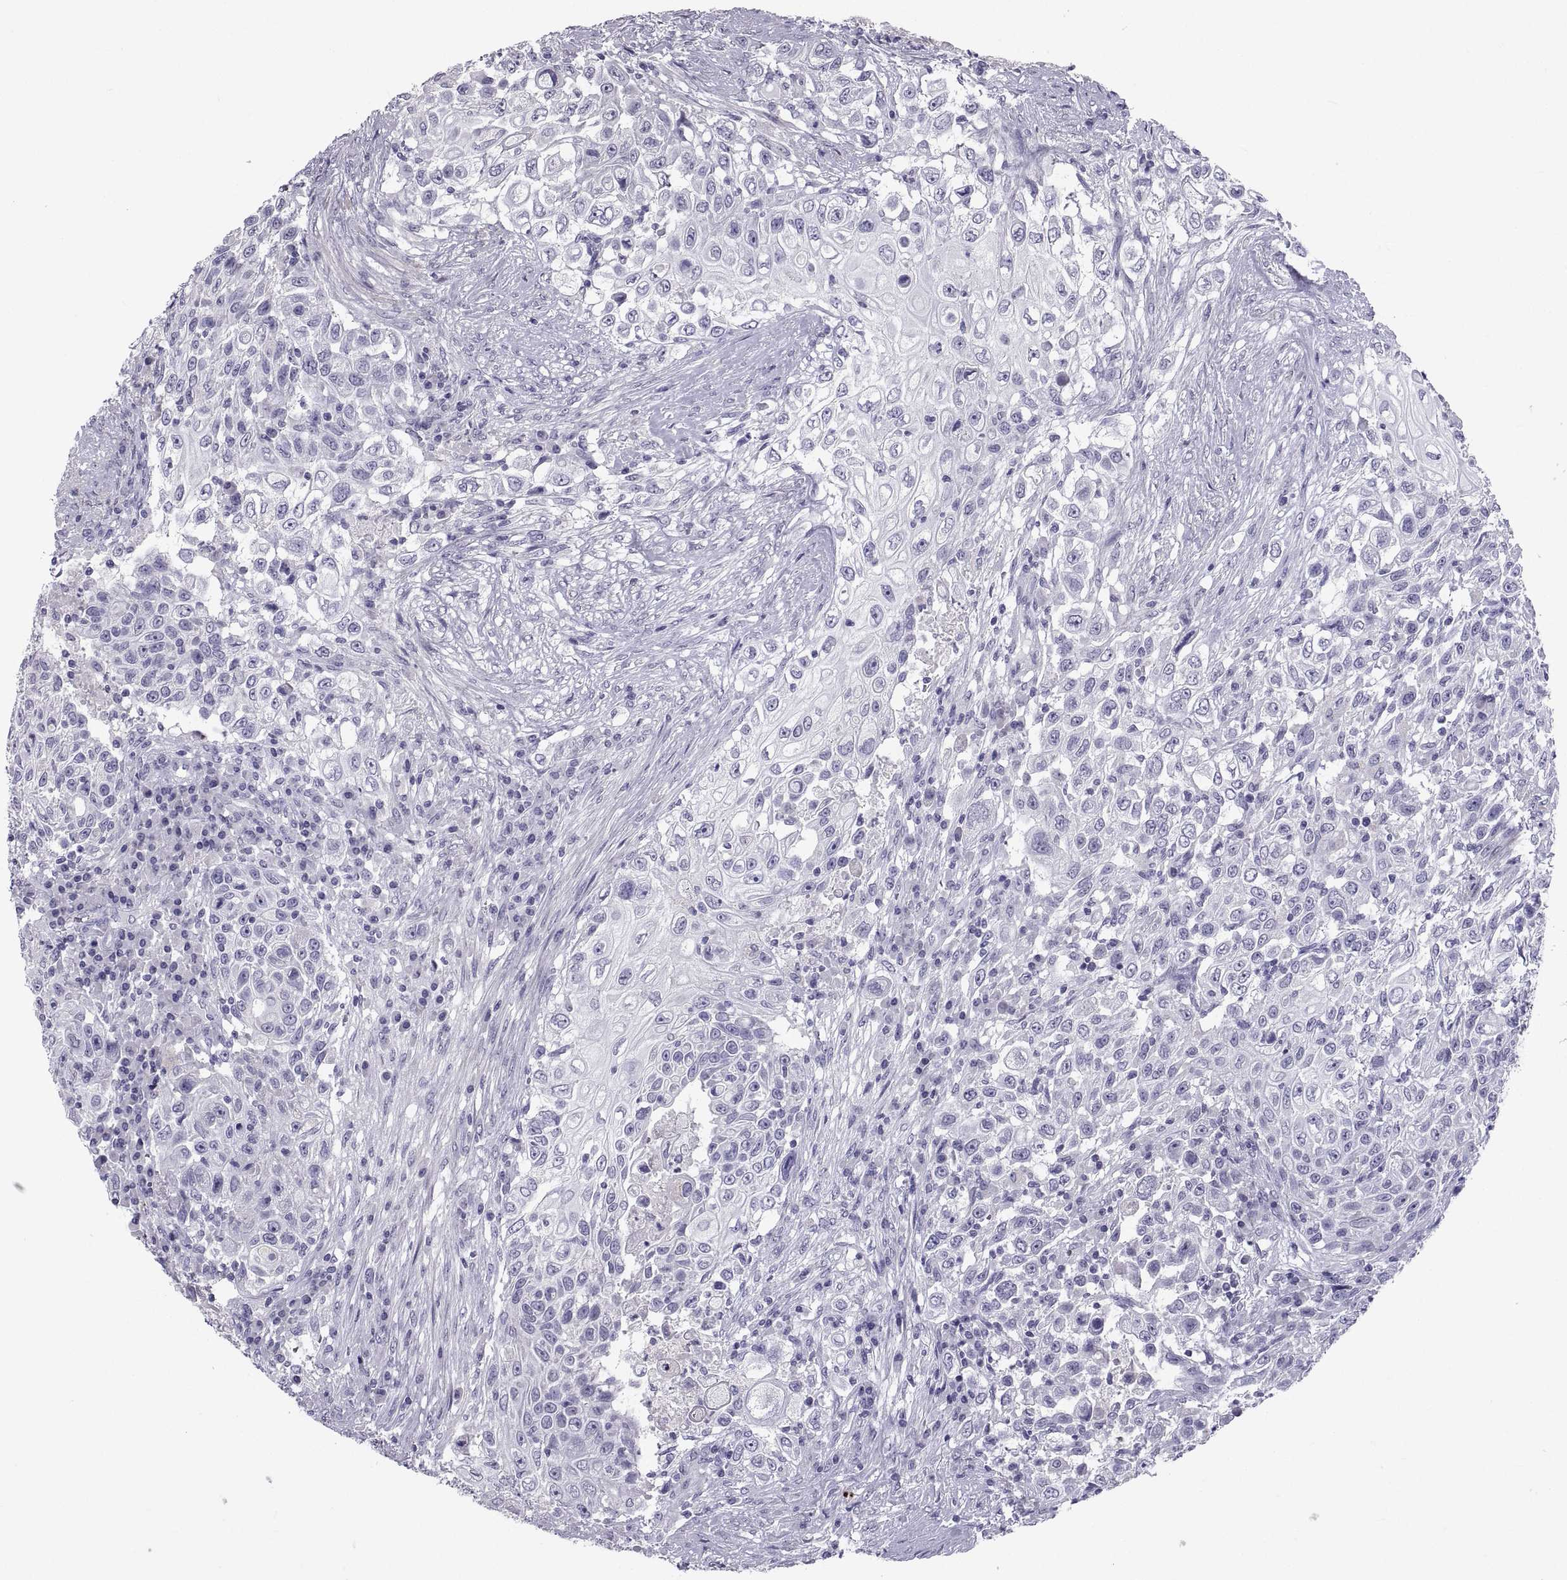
{"staining": {"intensity": "negative", "quantity": "none", "location": "none"}, "tissue": "urothelial cancer", "cell_type": "Tumor cells", "image_type": "cancer", "snomed": [{"axis": "morphology", "description": "Urothelial carcinoma, High grade"}, {"axis": "topography", "description": "Urinary bladder"}], "caption": "This is an immunohistochemistry photomicrograph of human urothelial cancer. There is no staining in tumor cells.", "gene": "IGSF1", "patient": {"sex": "female", "age": 56}}